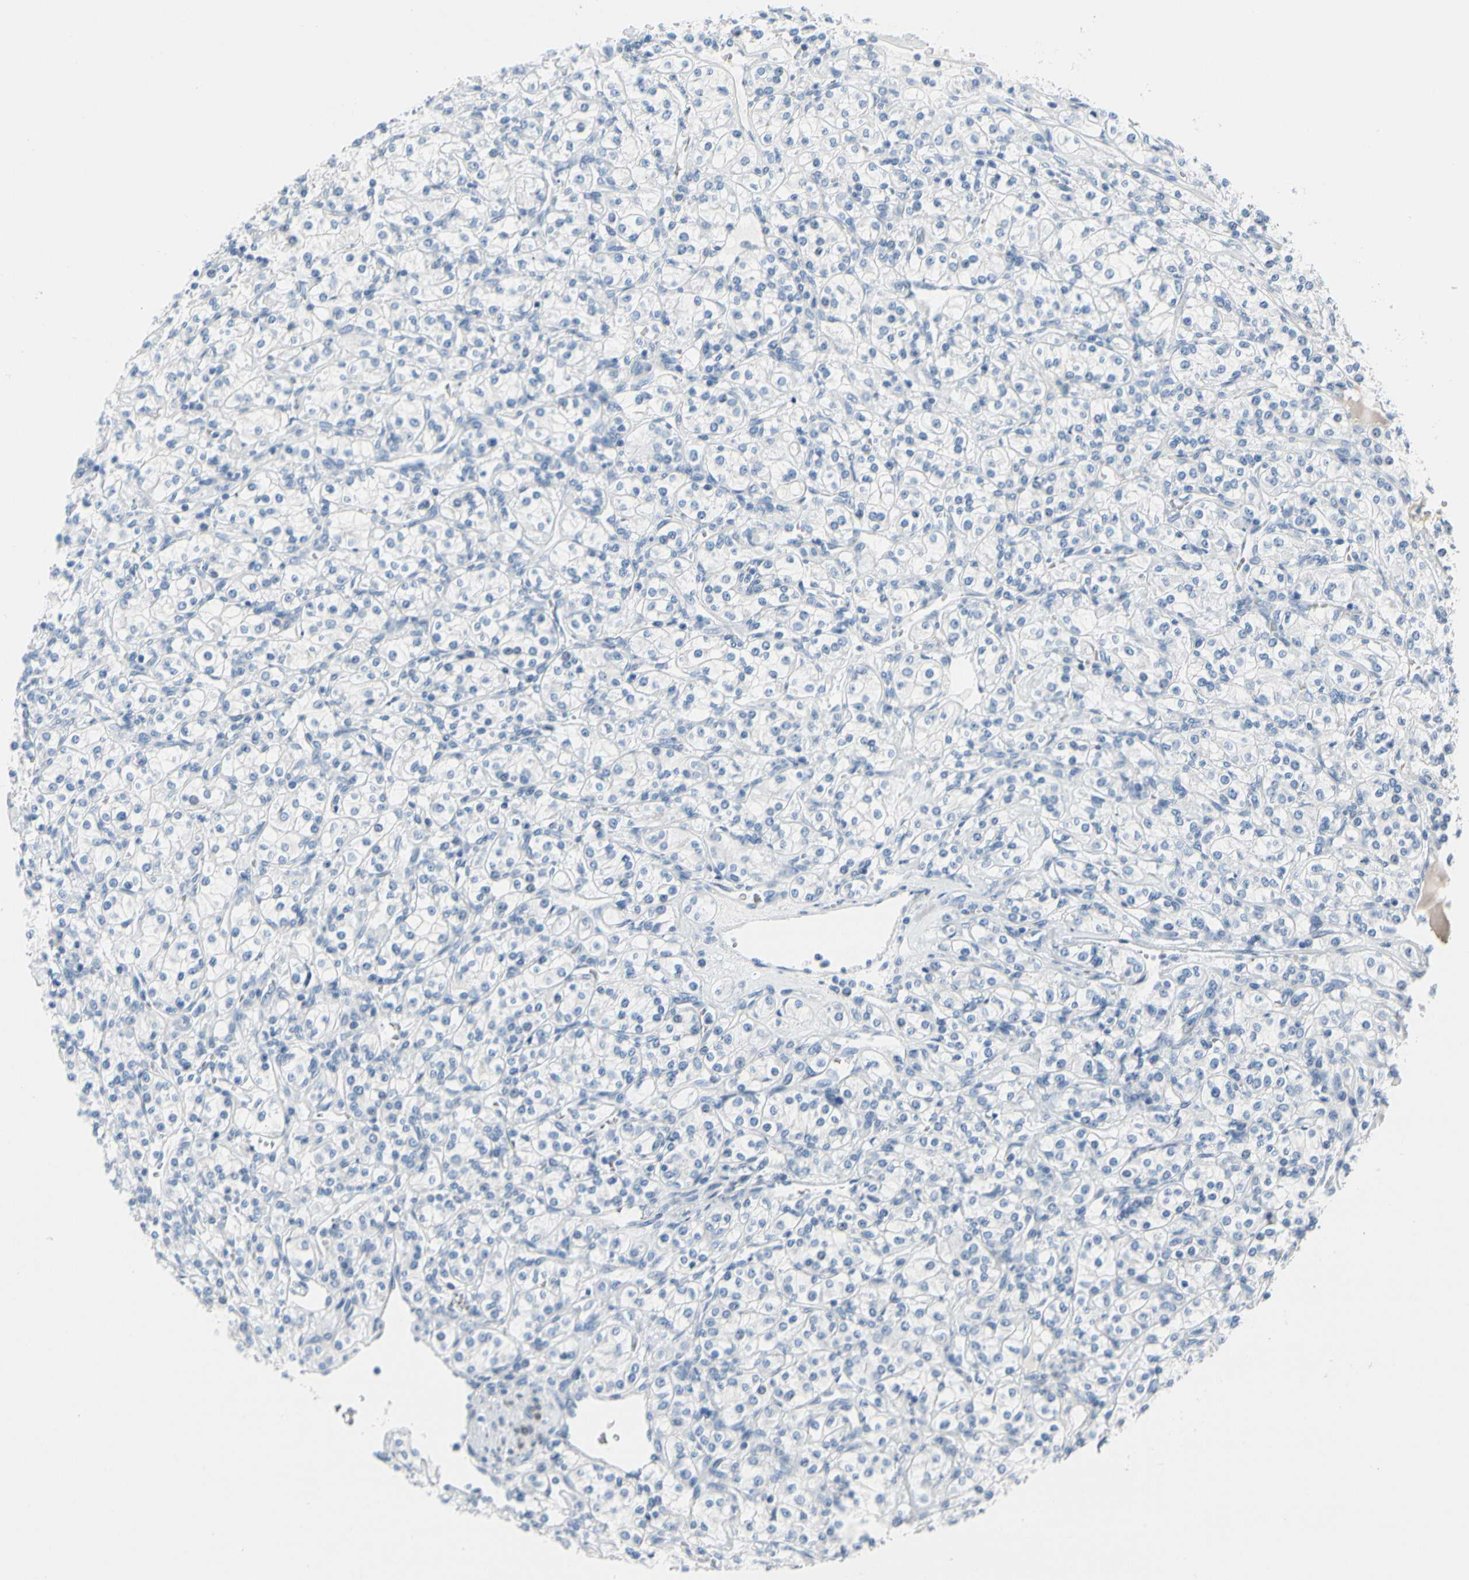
{"staining": {"intensity": "negative", "quantity": "none", "location": "none"}, "tissue": "renal cancer", "cell_type": "Tumor cells", "image_type": "cancer", "snomed": [{"axis": "morphology", "description": "Adenocarcinoma, NOS"}, {"axis": "topography", "description": "Kidney"}], "caption": "IHC histopathology image of neoplastic tissue: human adenocarcinoma (renal) stained with DAB (3,3'-diaminobenzidine) demonstrates no significant protein expression in tumor cells. The staining is performed using DAB (3,3'-diaminobenzidine) brown chromogen with nuclei counter-stained in using hematoxylin.", "gene": "MUC5B", "patient": {"sex": "male", "age": 77}}